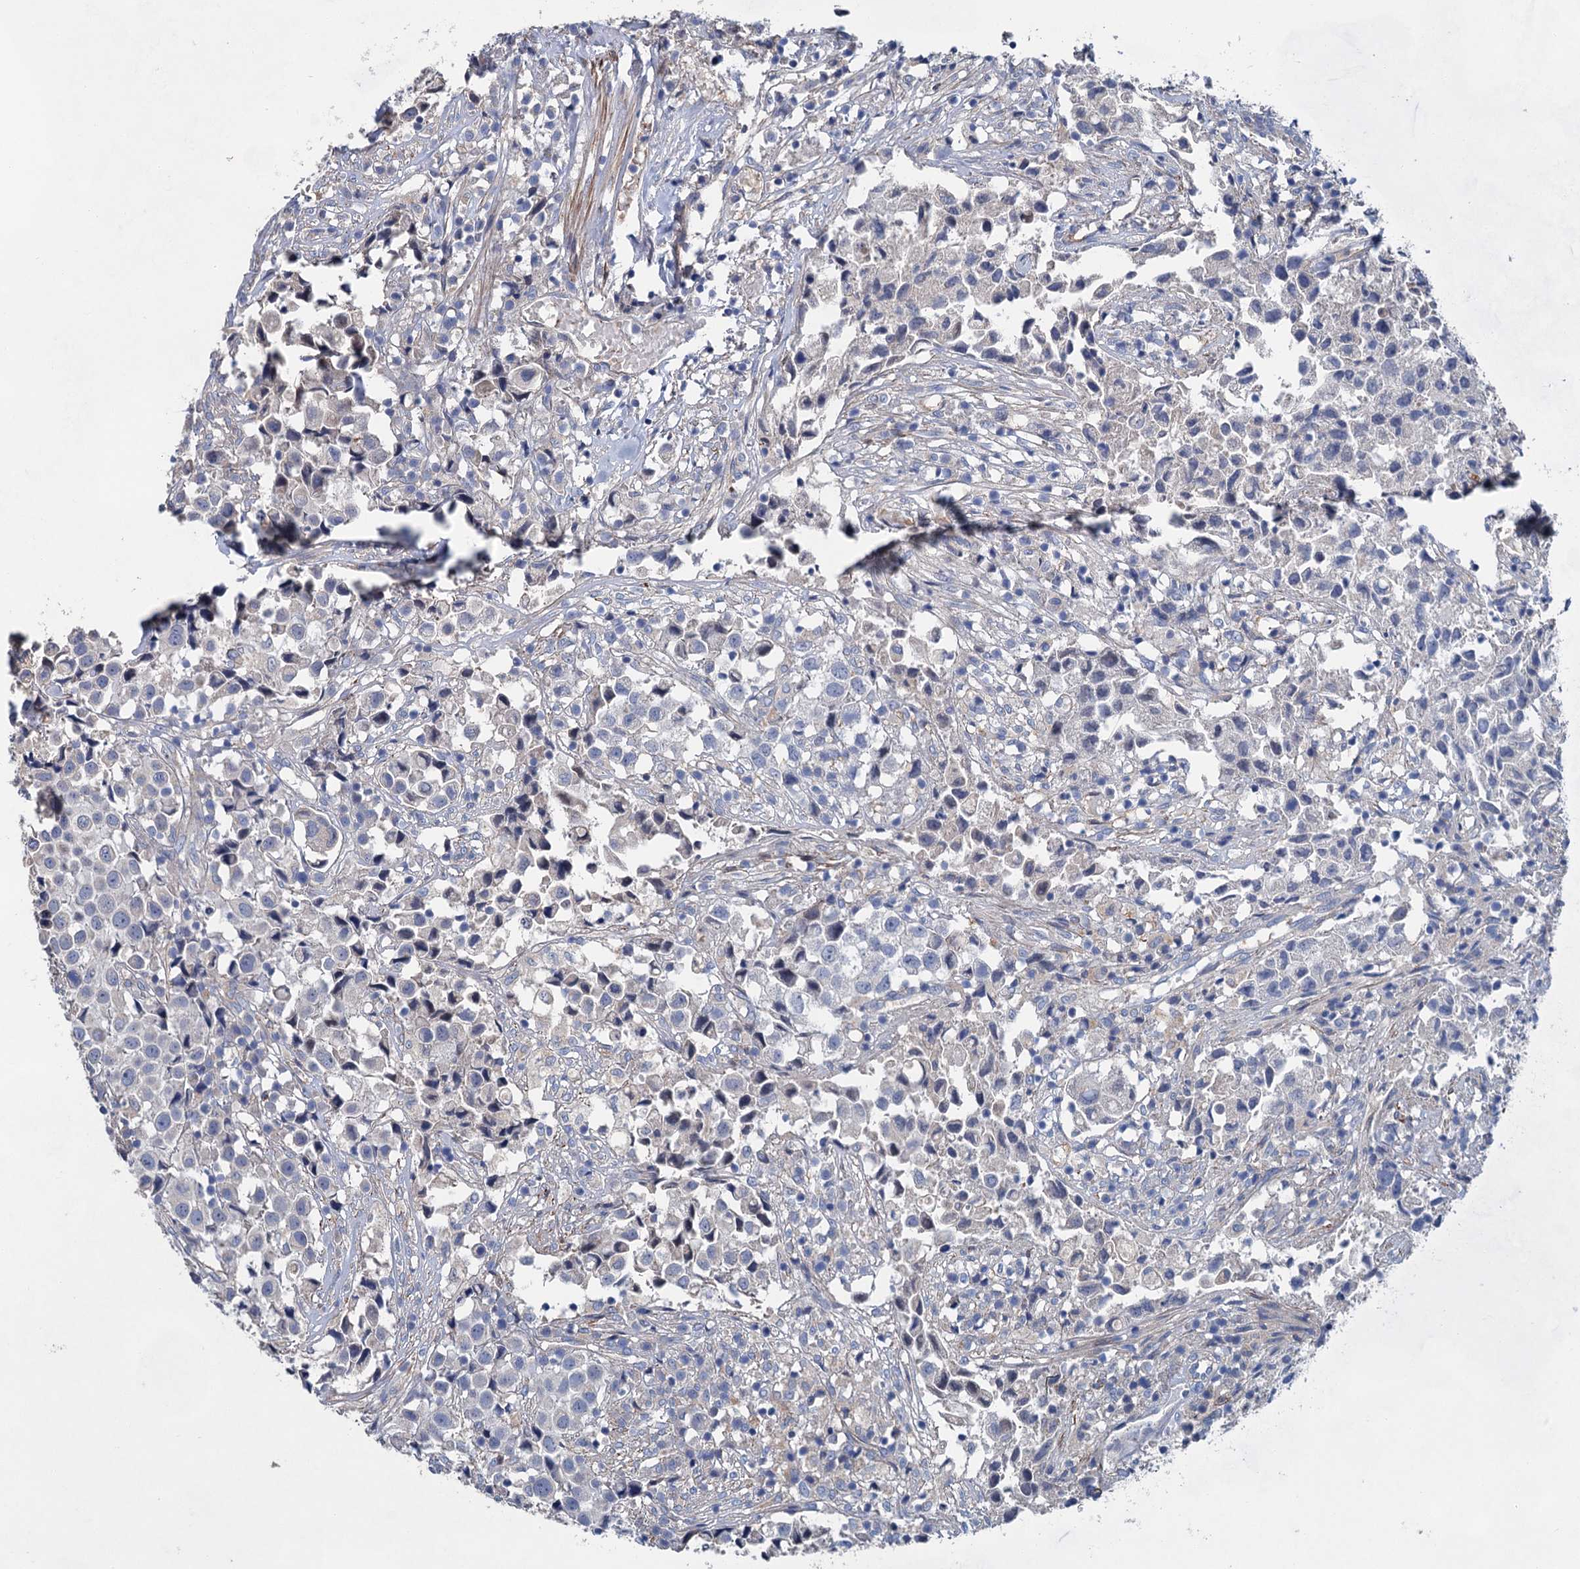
{"staining": {"intensity": "negative", "quantity": "none", "location": "none"}, "tissue": "urothelial cancer", "cell_type": "Tumor cells", "image_type": "cancer", "snomed": [{"axis": "morphology", "description": "Urothelial carcinoma, High grade"}, {"axis": "topography", "description": "Urinary bladder"}], "caption": "Protein analysis of high-grade urothelial carcinoma demonstrates no significant positivity in tumor cells.", "gene": "GPR155", "patient": {"sex": "female", "age": 75}}